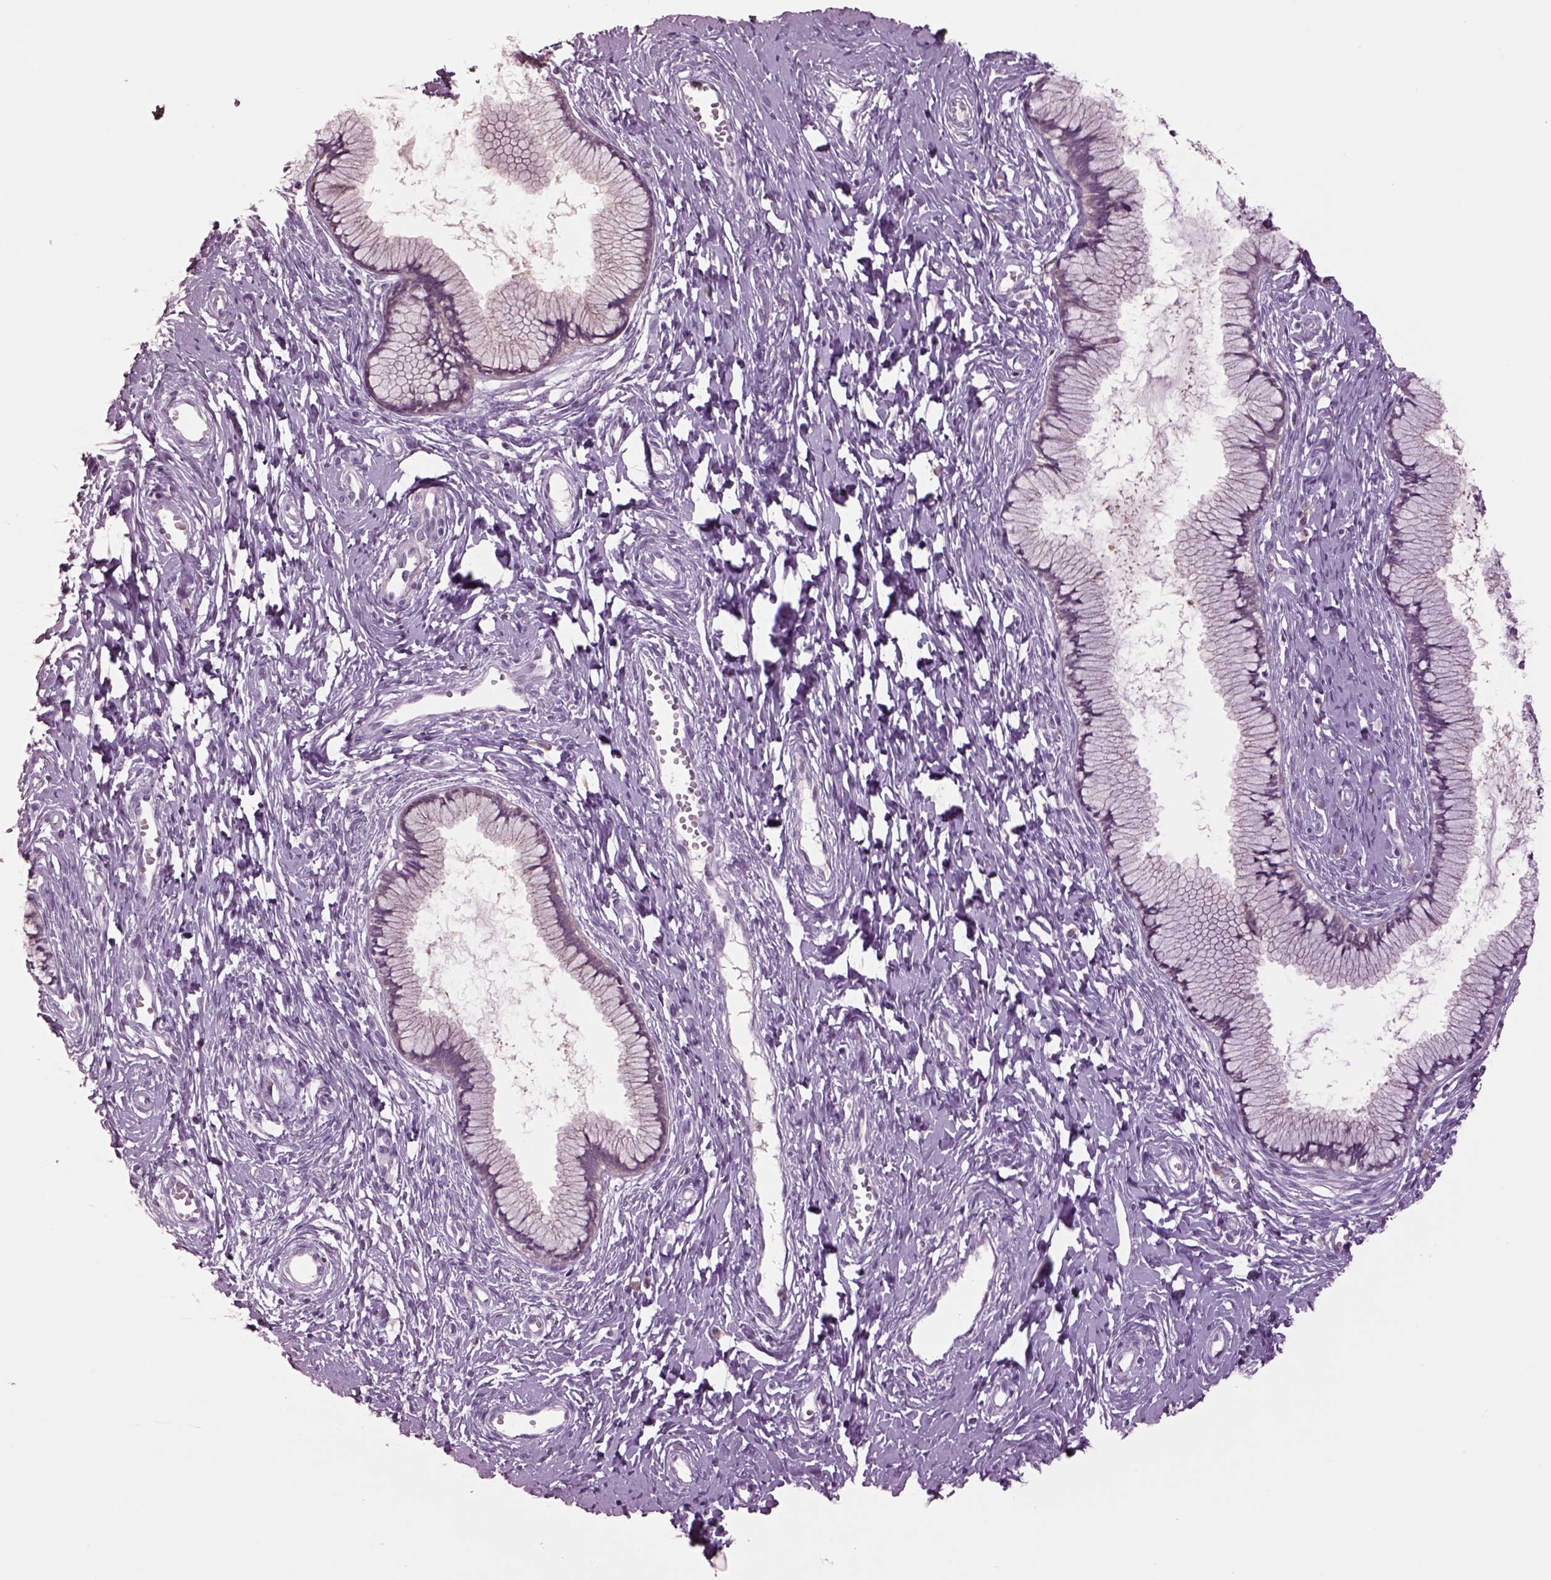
{"staining": {"intensity": "negative", "quantity": "none", "location": "none"}, "tissue": "cervix", "cell_type": "Glandular cells", "image_type": "normal", "snomed": [{"axis": "morphology", "description": "Normal tissue, NOS"}, {"axis": "topography", "description": "Cervix"}], "caption": "High magnification brightfield microscopy of unremarkable cervix stained with DAB (brown) and counterstained with hematoxylin (blue): glandular cells show no significant staining.", "gene": "CLPSL1", "patient": {"sex": "female", "age": 40}}